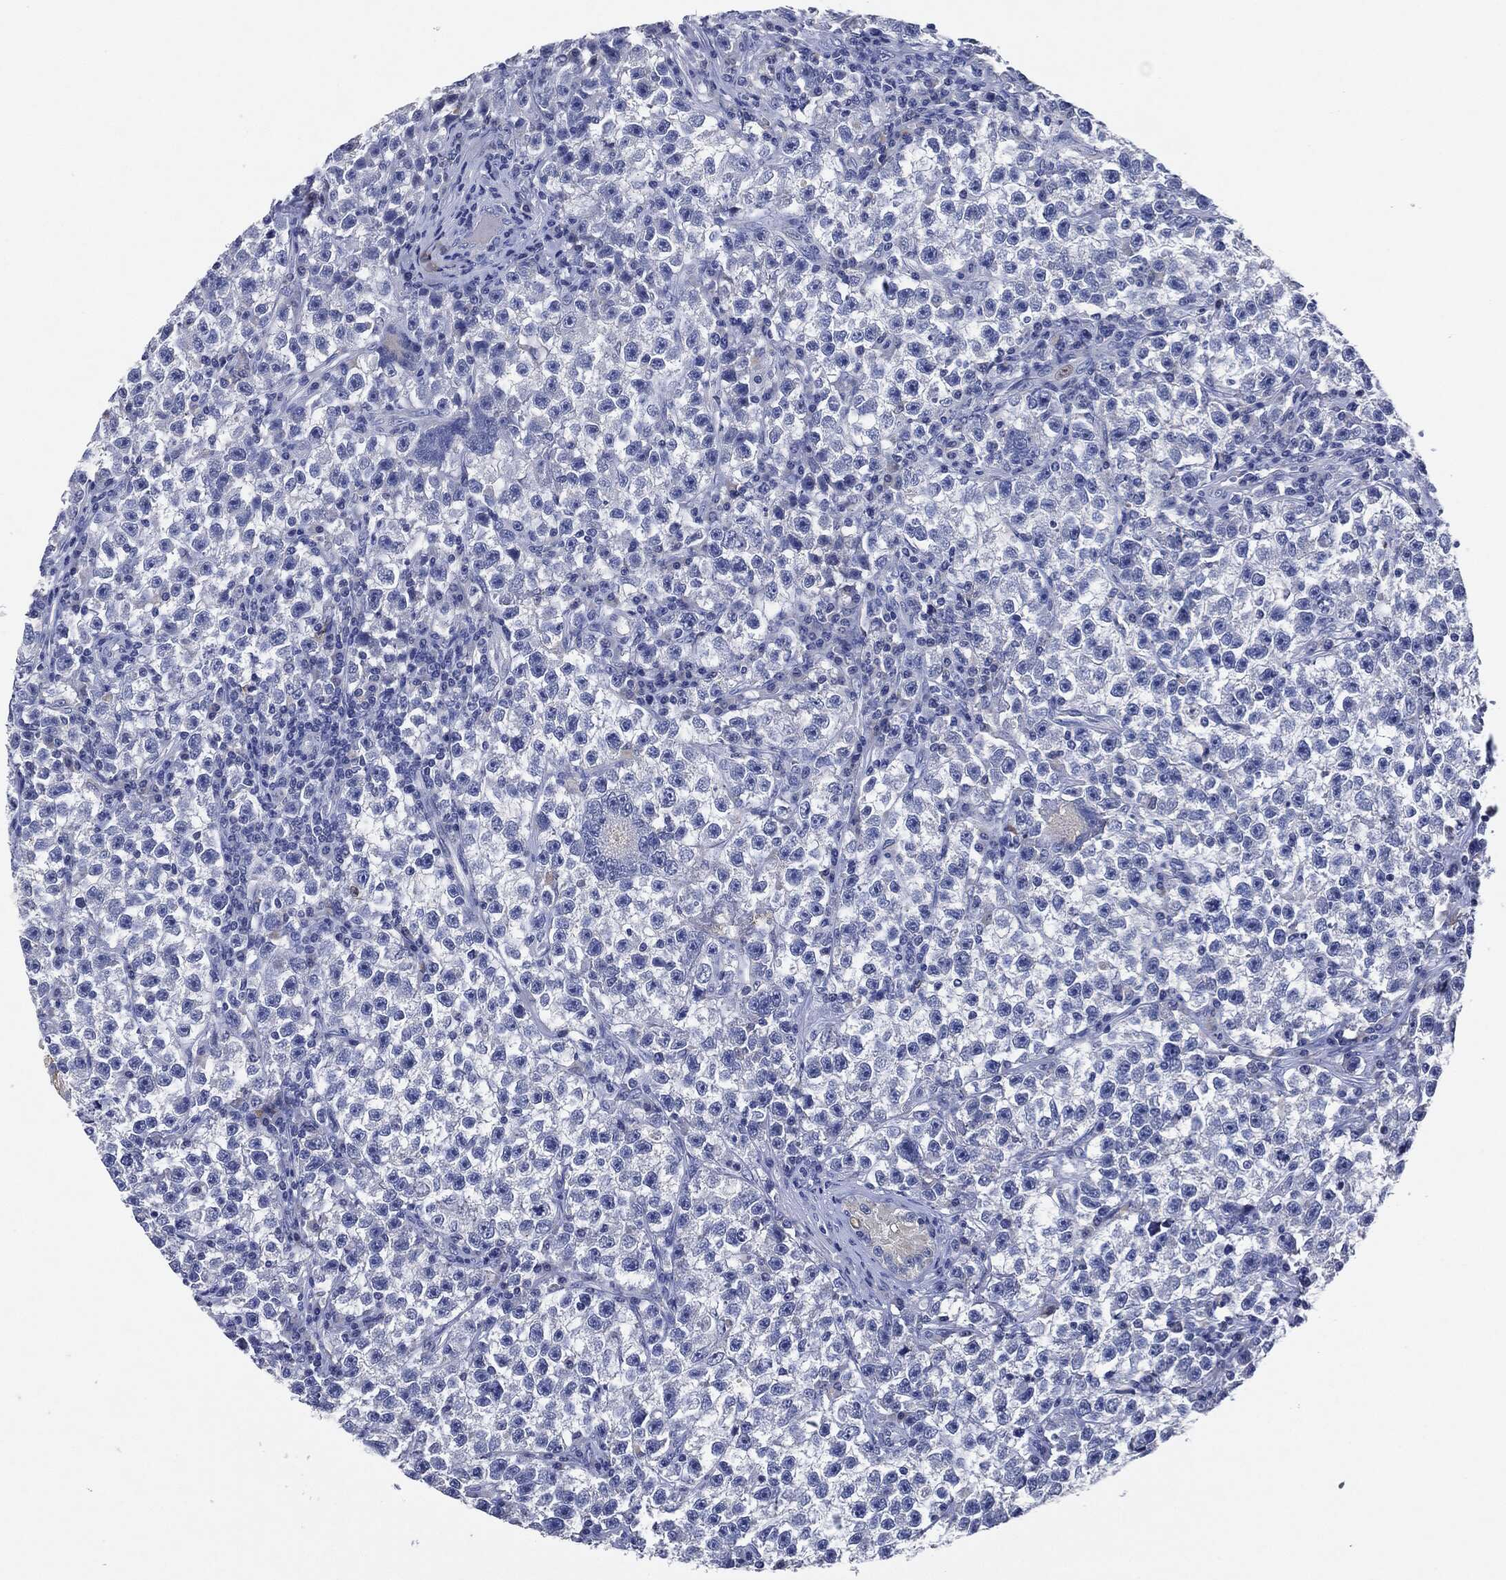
{"staining": {"intensity": "negative", "quantity": "none", "location": "none"}, "tissue": "testis cancer", "cell_type": "Tumor cells", "image_type": "cancer", "snomed": [{"axis": "morphology", "description": "Seminoma, NOS"}, {"axis": "topography", "description": "Testis"}], "caption": "High power microscopy image of an IHC micrograph of testis seminoma, revealing no significant staining in tumor cells.", "gene": "NTRK1", "patient": {"sex": "male", "age": 22}}